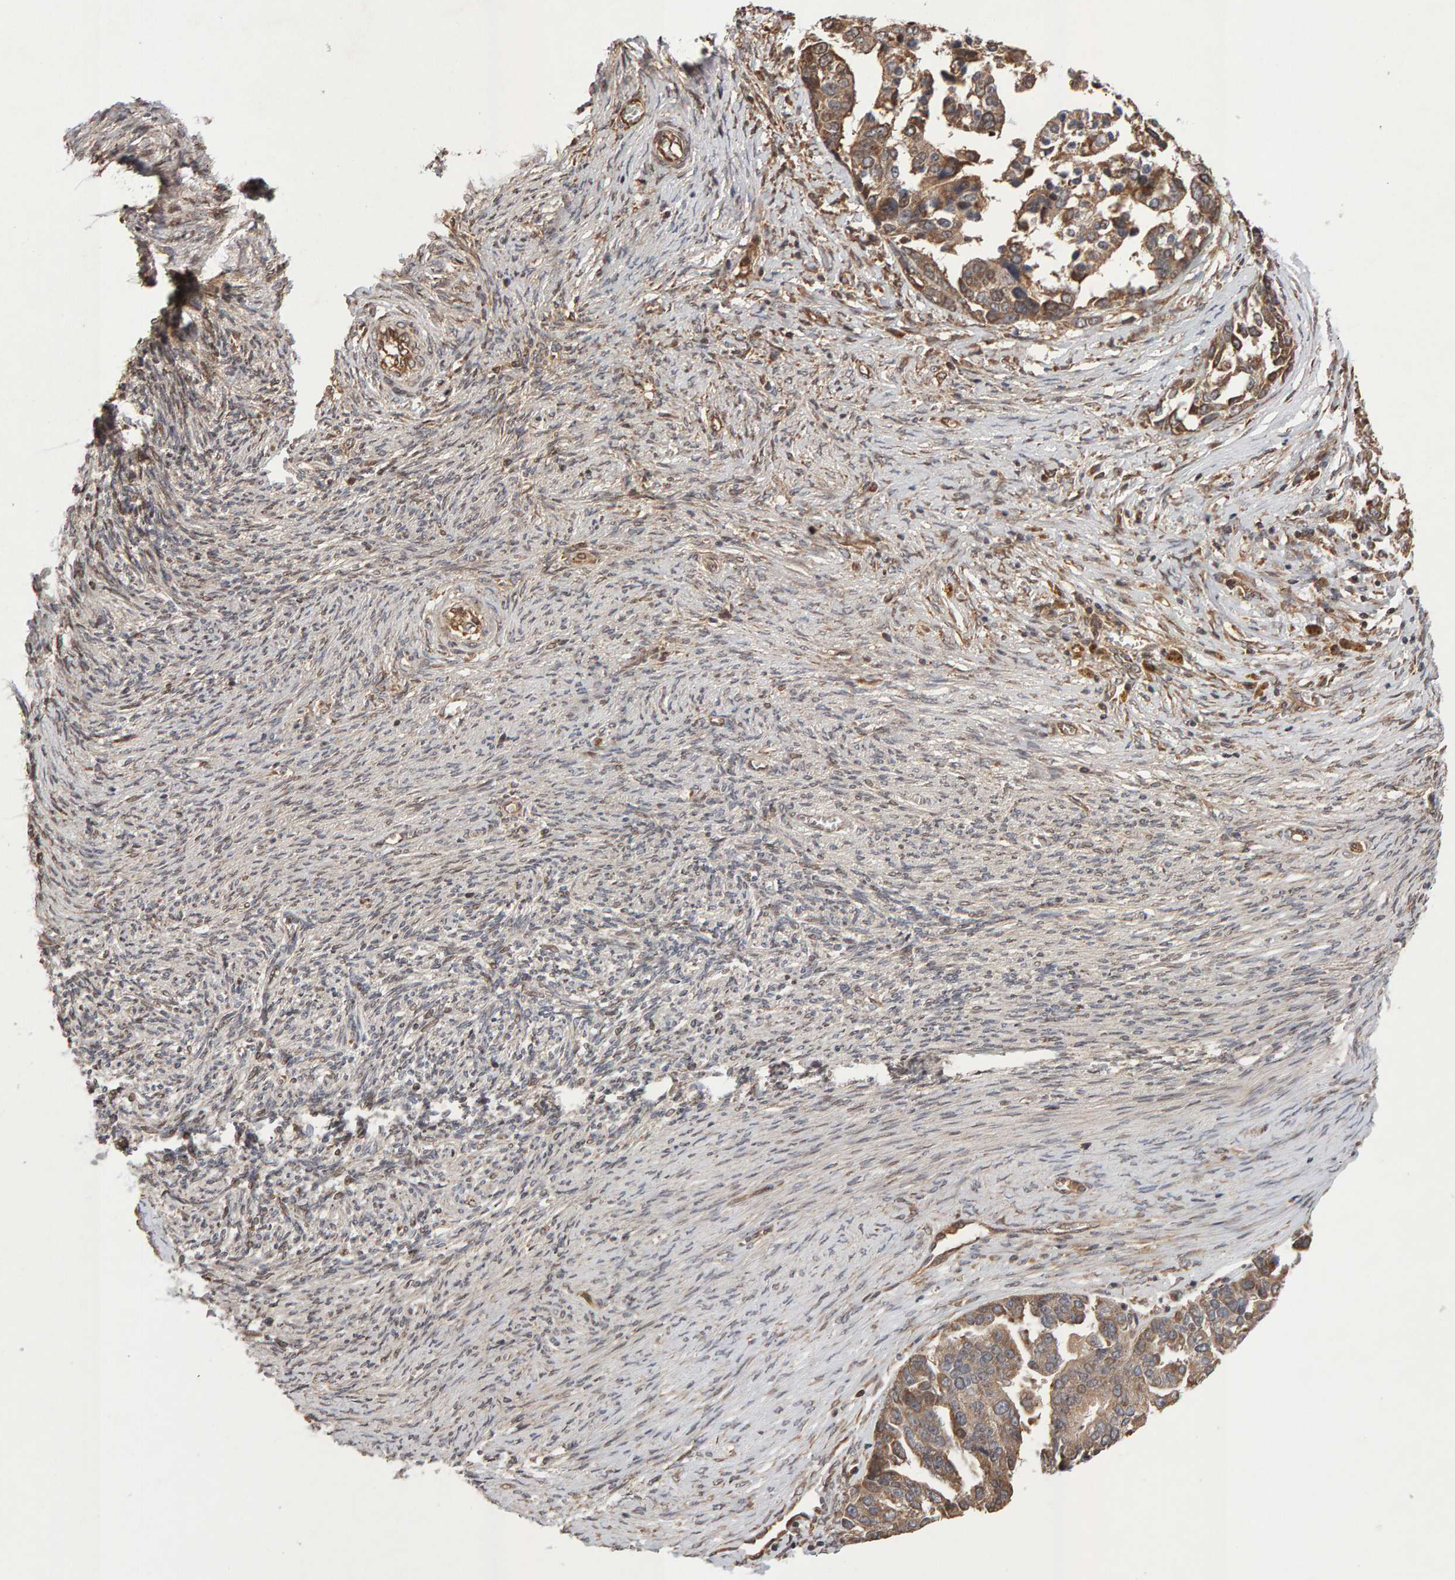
{"staining": {"intensity": "moderate", "quantity": ">75%", "location": "cytoplasmic/membranous"}, "tissue": "ovarian cancer", "cell_type": "Tumor cells", "image_type": "cancer", "snomed": [{"axis": "morphology", "description": "Cystadenocarcinoma, serous, NOS"}, {"axis": "topography", "description": "Ovary"}], "caption": "Serous cystadenocarcinoma (ovarian) stained for a protein reveals moderate cytoplasmic/membranous positivity in tumor cells. Nuclei are stained in blue.", "gene": "LZTS1", "patient": {"sex": "female", "age": 44}}